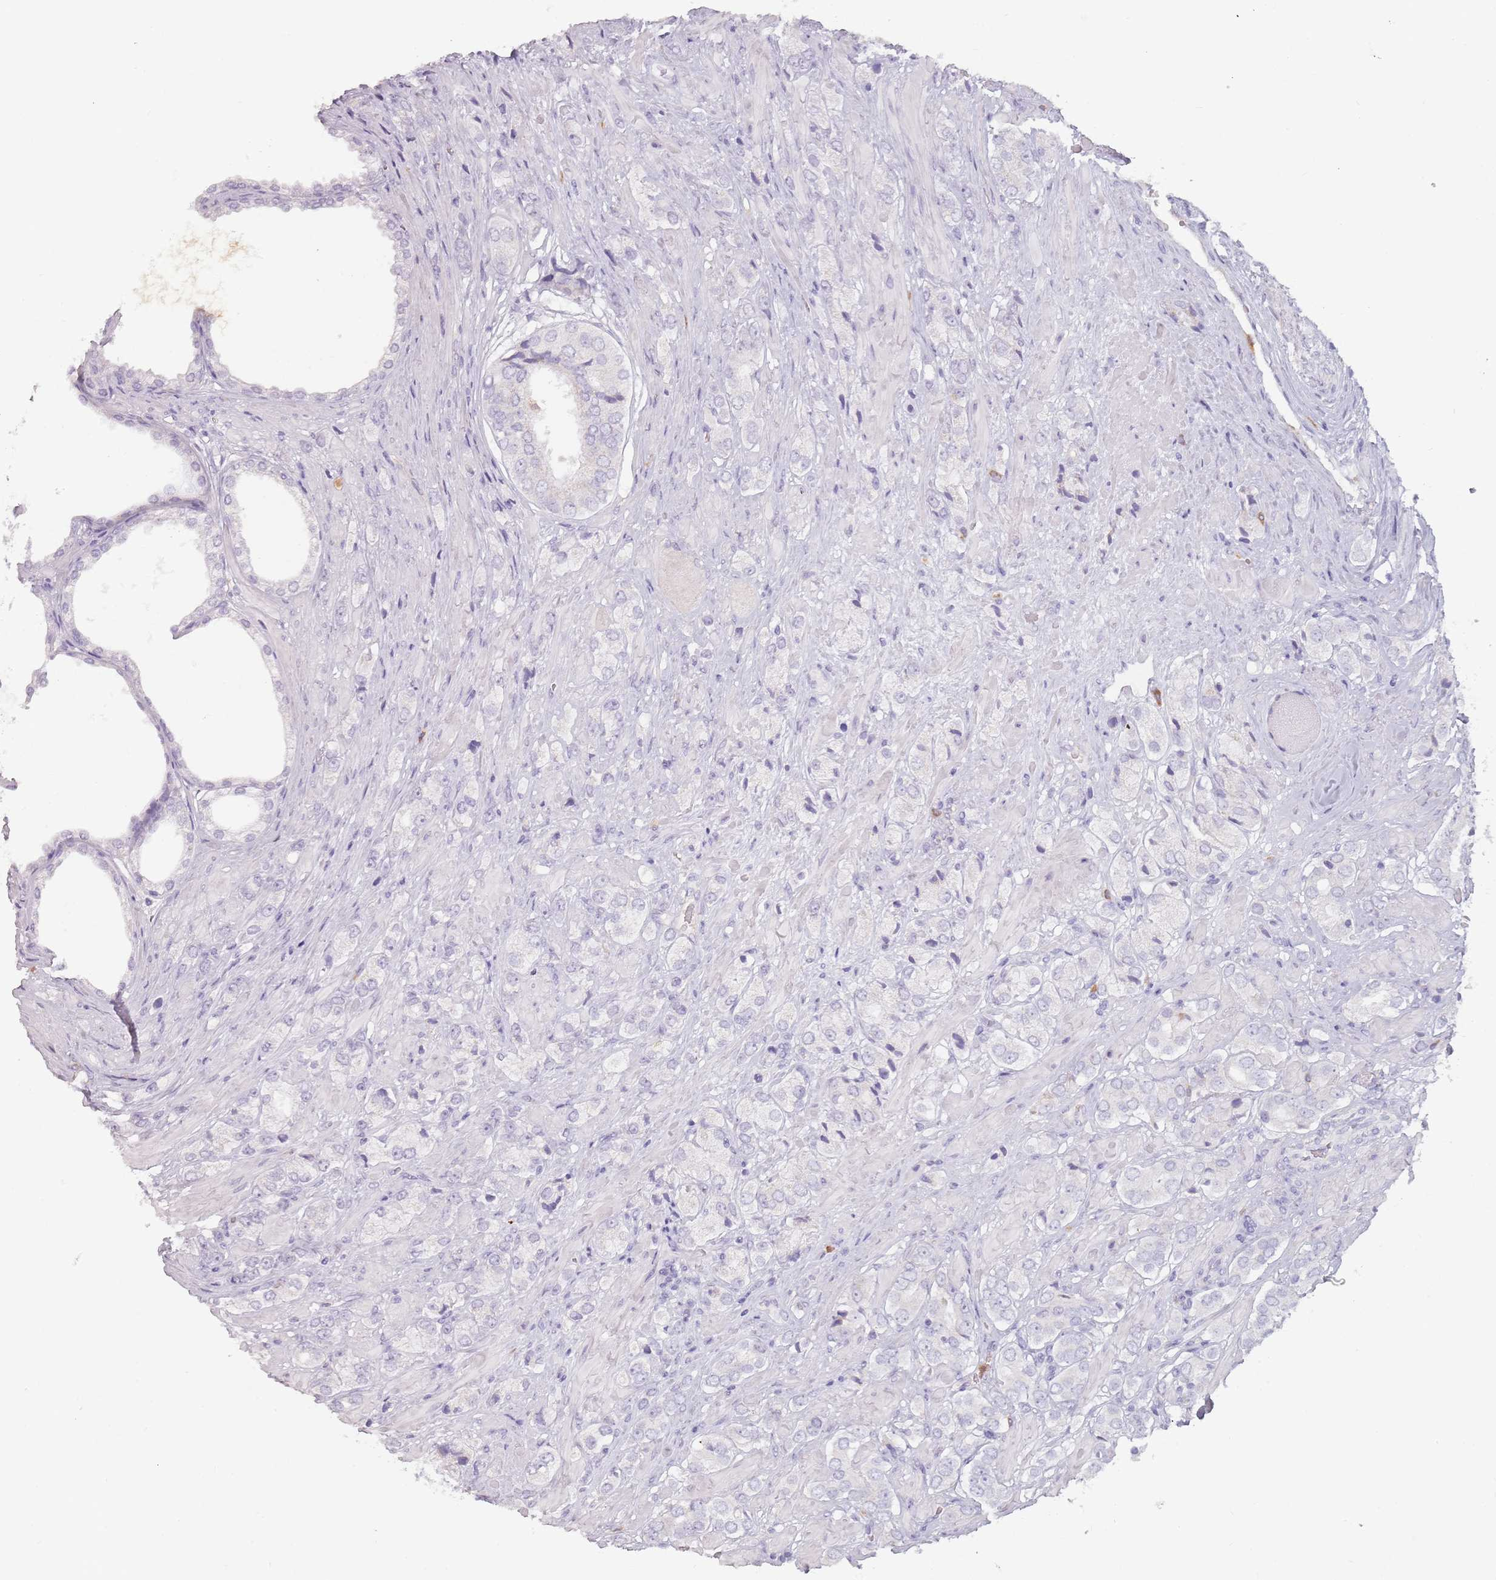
{"staining": {"intensity": "negative", "quantity": "none", "location": "none"}, "tissue": "prostate cancer", "cell_type": "Tumor cells", "image_type": "cancer", "snomed": [{"axis": "morphology", "description": "Adenocarcinoma, High grade"}, {"axis": "topography", "description": "Prostate and seminal vesicle, NOS"}], "caption": "Immunohistochemical staining of human adenocarcinoma (high-grade) (prostate) displays no significant expression in tumor cells.", "gene": "ZNF584", "patient": {"sex": "male", "age": 64}}